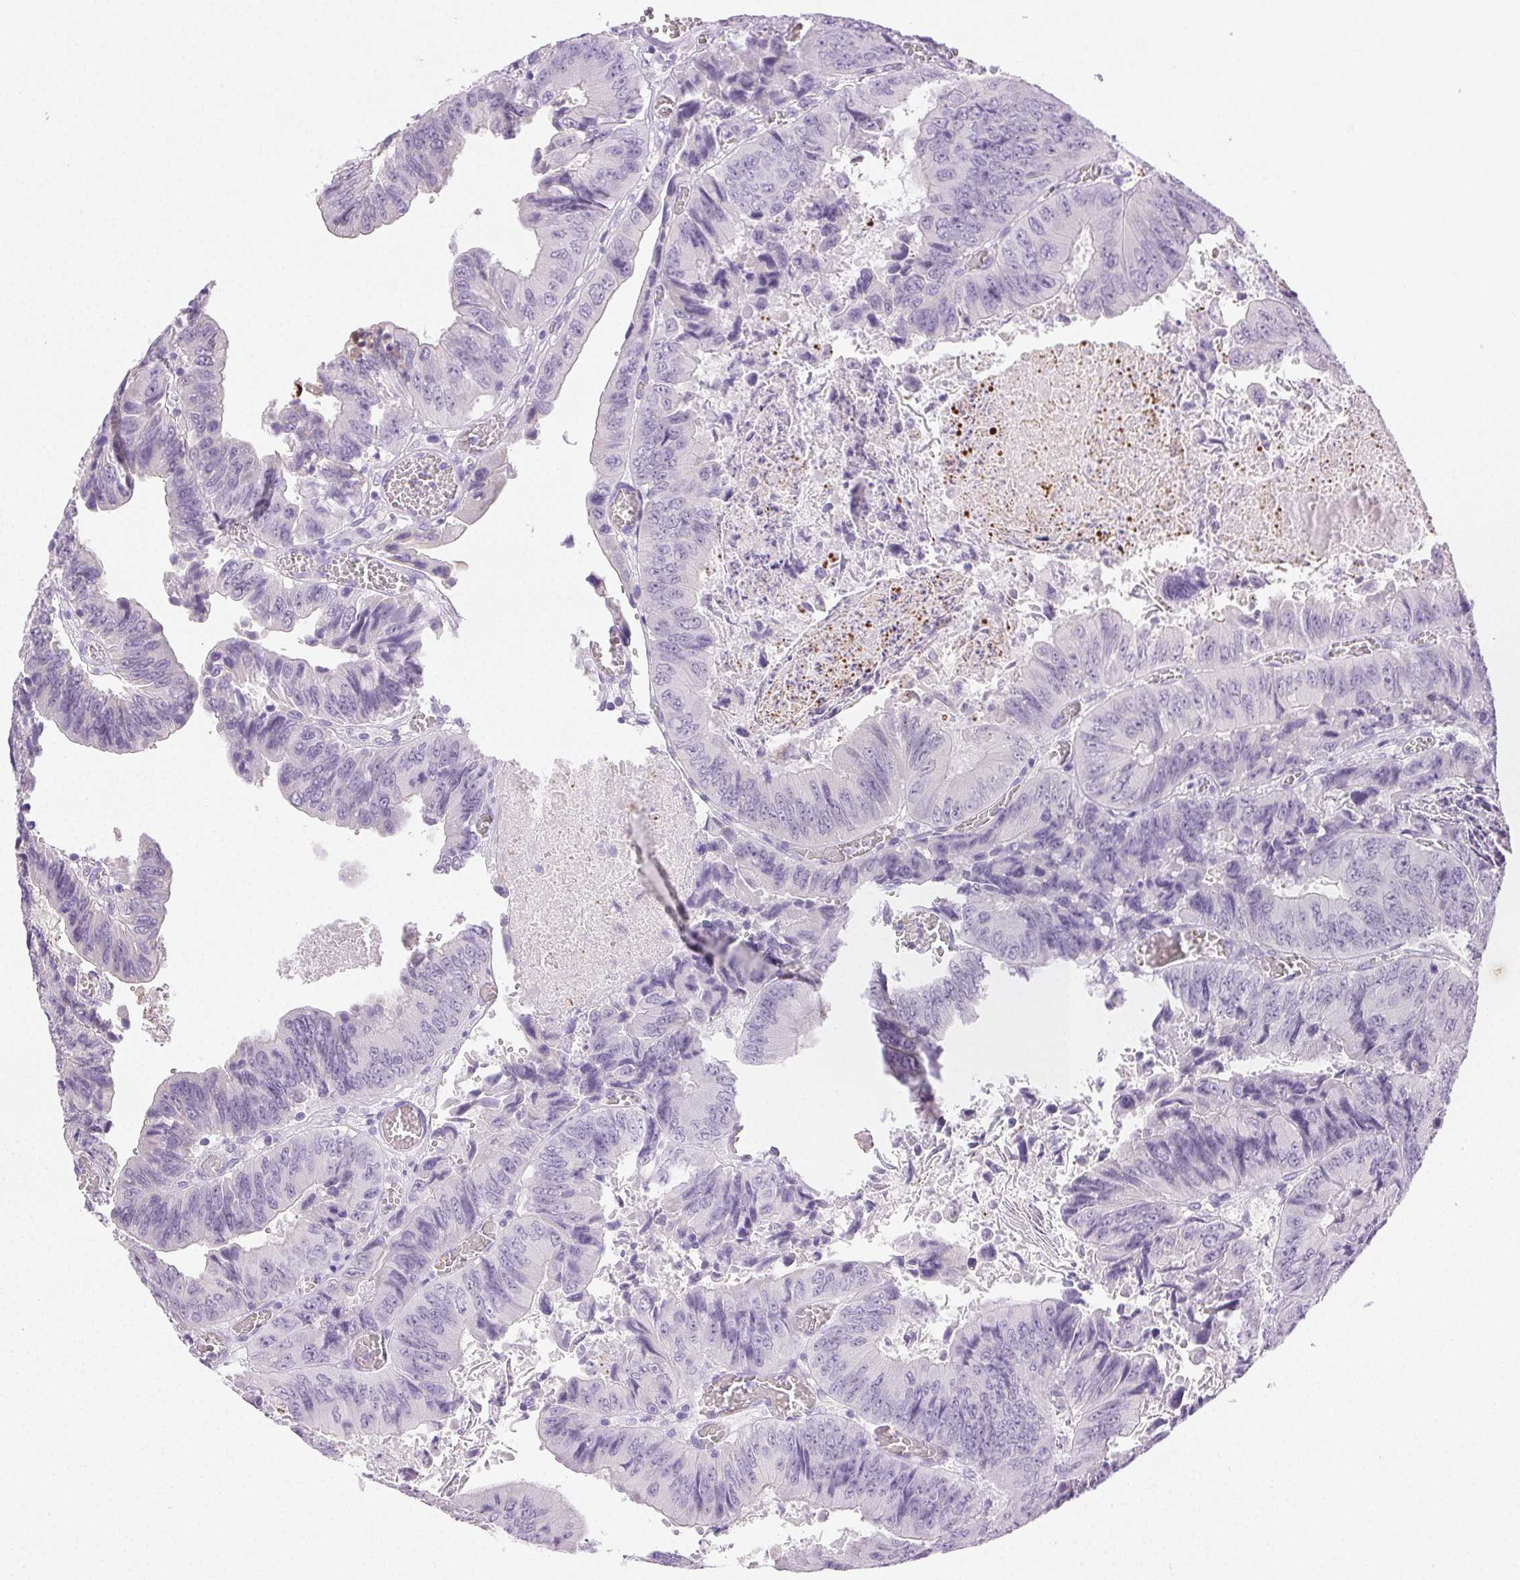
{"staining": {"intensity": "moderate", "quantity": "<25%", "location": "cytoplasmic/membranous"}, "tissue": "colorectal cancer", "cell_type": "Tumor cells", "image_type": "cancer", "snomed": [{"axis": "morphology", "description": "Adenocarcinoma, NOS"}, {"axis": "topography", "description": "Colon"}], "caption": "Colorectal cancer was stained to show a protein in brown. There is low levels of moderate cytoplasmic/membranous positivity in about <25% of tumor cells. Using DAB (brown) and hematoxylin (blue) stains, captured at high magnification using brightfield microscopy.", "gene": "EMX2", "patient": {"sex": "female", "age": 84}}